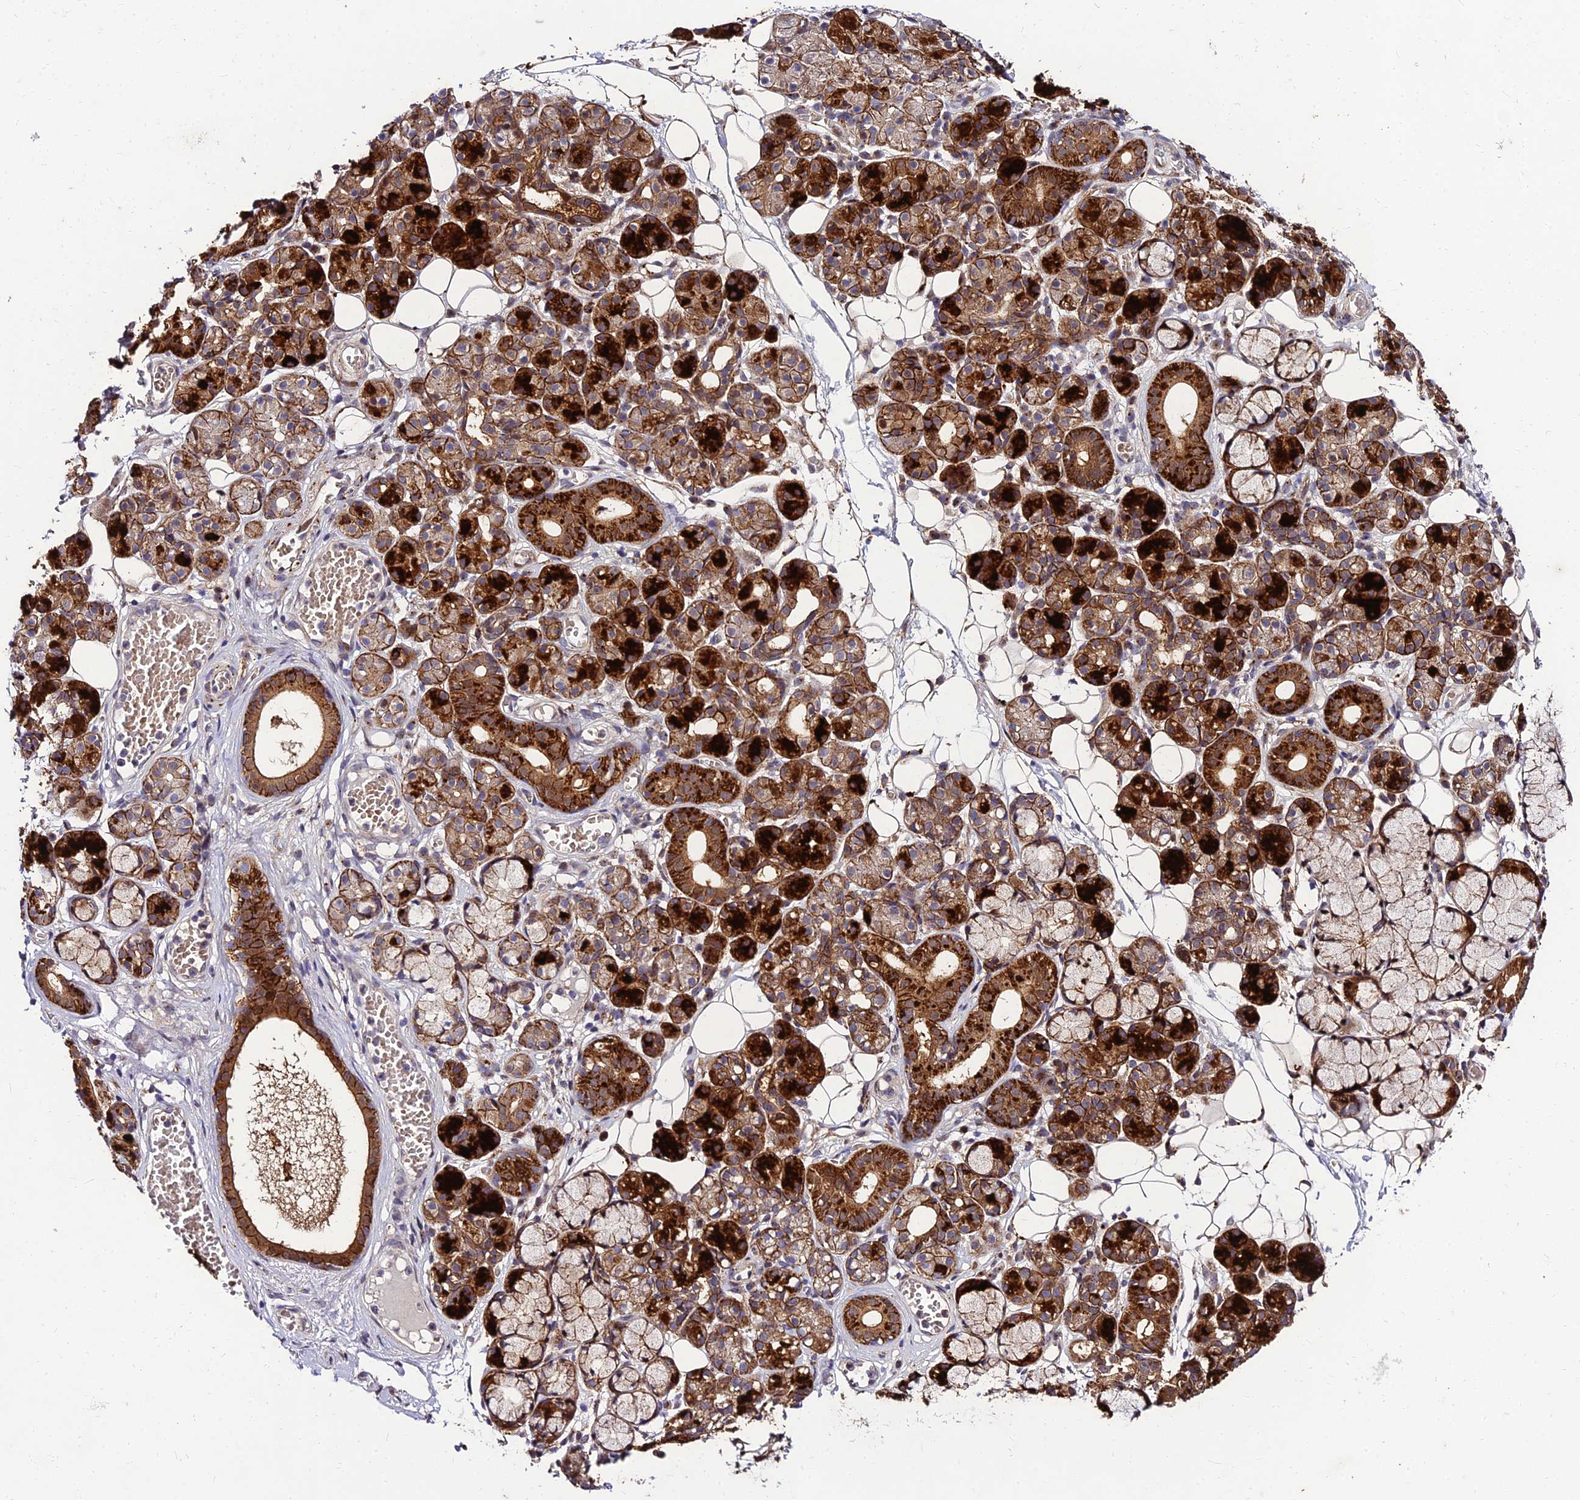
{"staining": {"intensity": "strong", "quantity": "25%-75%", "location": "cytoplasmic/membranous"}, "tissue": "salivary gland", "cell_type": "Glandular cells", "image_type": "normal", "snomed": [{"axis": "morphology", "description": "Normal tissue, NOS"}, {"axis": "topography", "description": "Salivary gland"}], "caption": "Immunohistochemistry (IHC) histopathology image of normal salivary gland: salivary gland stained using immunohistochemistry reveals high levels of strong protein expression localized specifically in the cytoplasmic/membranous of glandular cells, appearing as a cytoplasmic/membranous brown color.", "gene": "MKKS", "patient": {"sex": "male", "age": 63}}